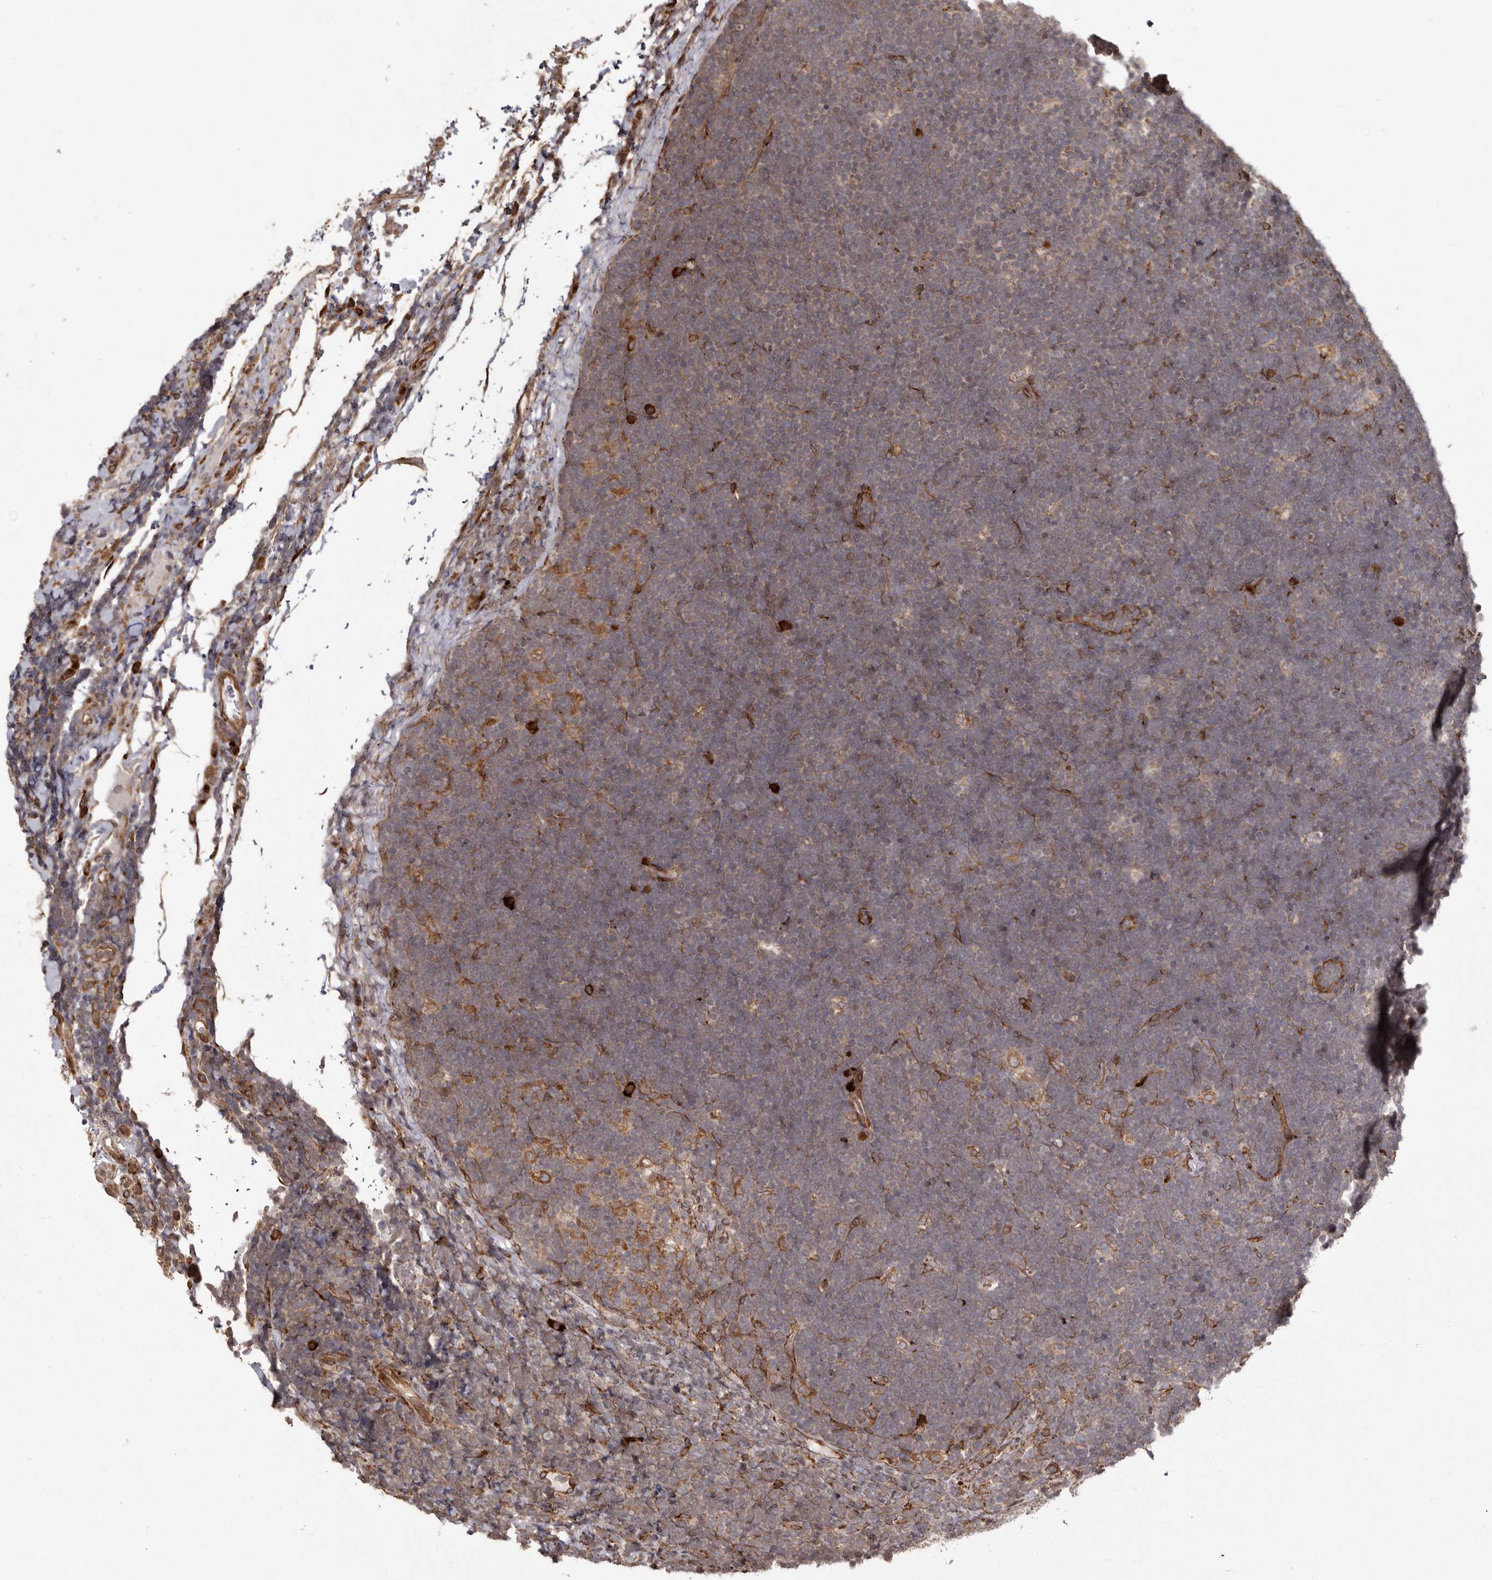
{"staining": {"intensity": "weak", "quantity": "<25%", "location": "cytoplasmic/membranous"}, "tissue": "lymphoma", "cell_type": "Tumor cells", "image_type": "cancer", "snomed": [{"axis": "morphology", "description": "Malignant lymphoma, non-Hodgkin's type, High grade"}, {"axis": "topography", "description": "Lymph node"}], "caption": "Photomicrograph shows no significant protein expression in tumor cells of lymphoma.", "gene": "NUP43", "patient": {"sex": "male", "age": 13}}